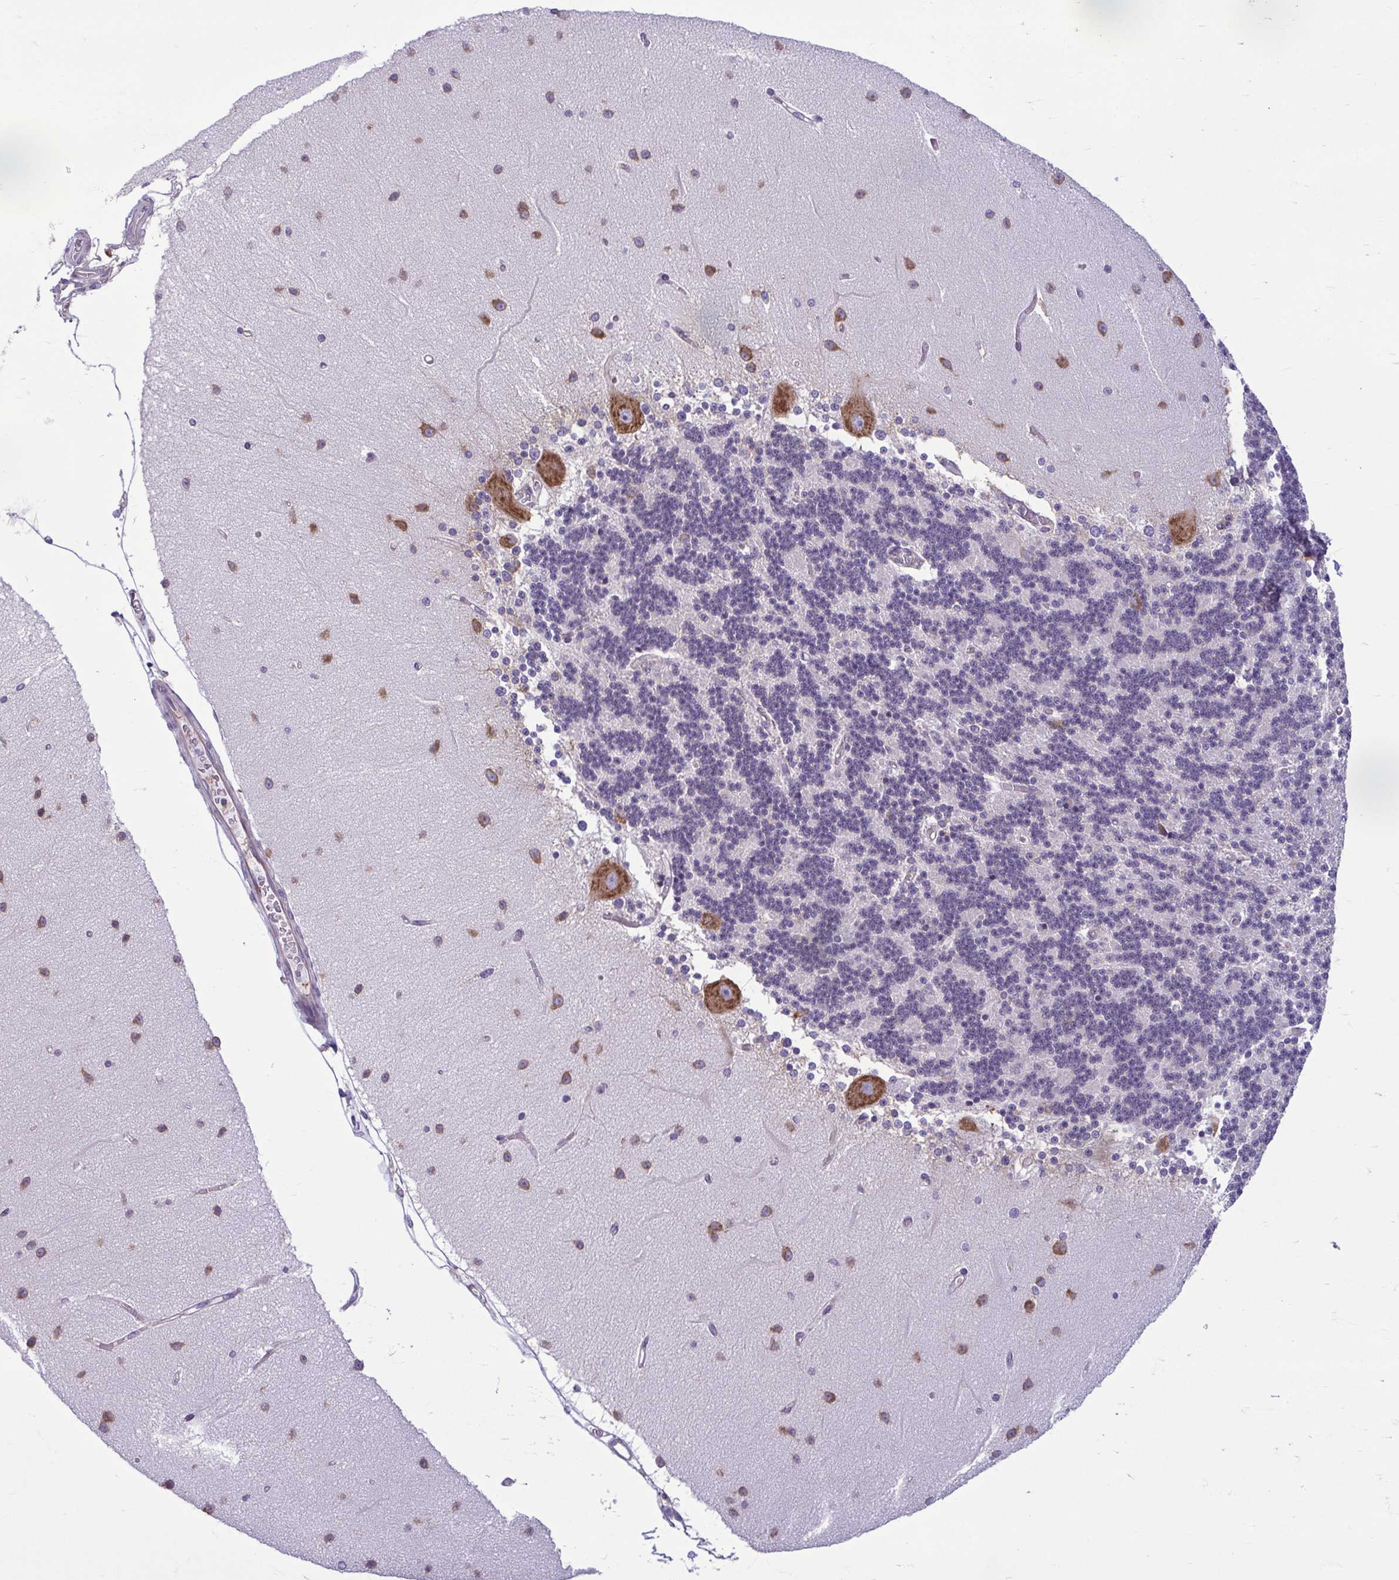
{"staining": {"intensity": "negative", "quantity": "none", "location": "none"}, "tissue": "cerebellum", "cell_type": "Cells in granular layer", "image_type": "normal", "snomed": [{"axis": "morphology", "description": "Normal tissue, NOS"}, {"axis": "topography", "description": "Cerebellum"}], "caption": "Immunohistochemistry micrograph of benign cerebellum stained for a protein (brown), which demonstrates no positivity in cells in granular layer.", "gene": "RPS16", "patient": {"sex": "female", "age": 54}}